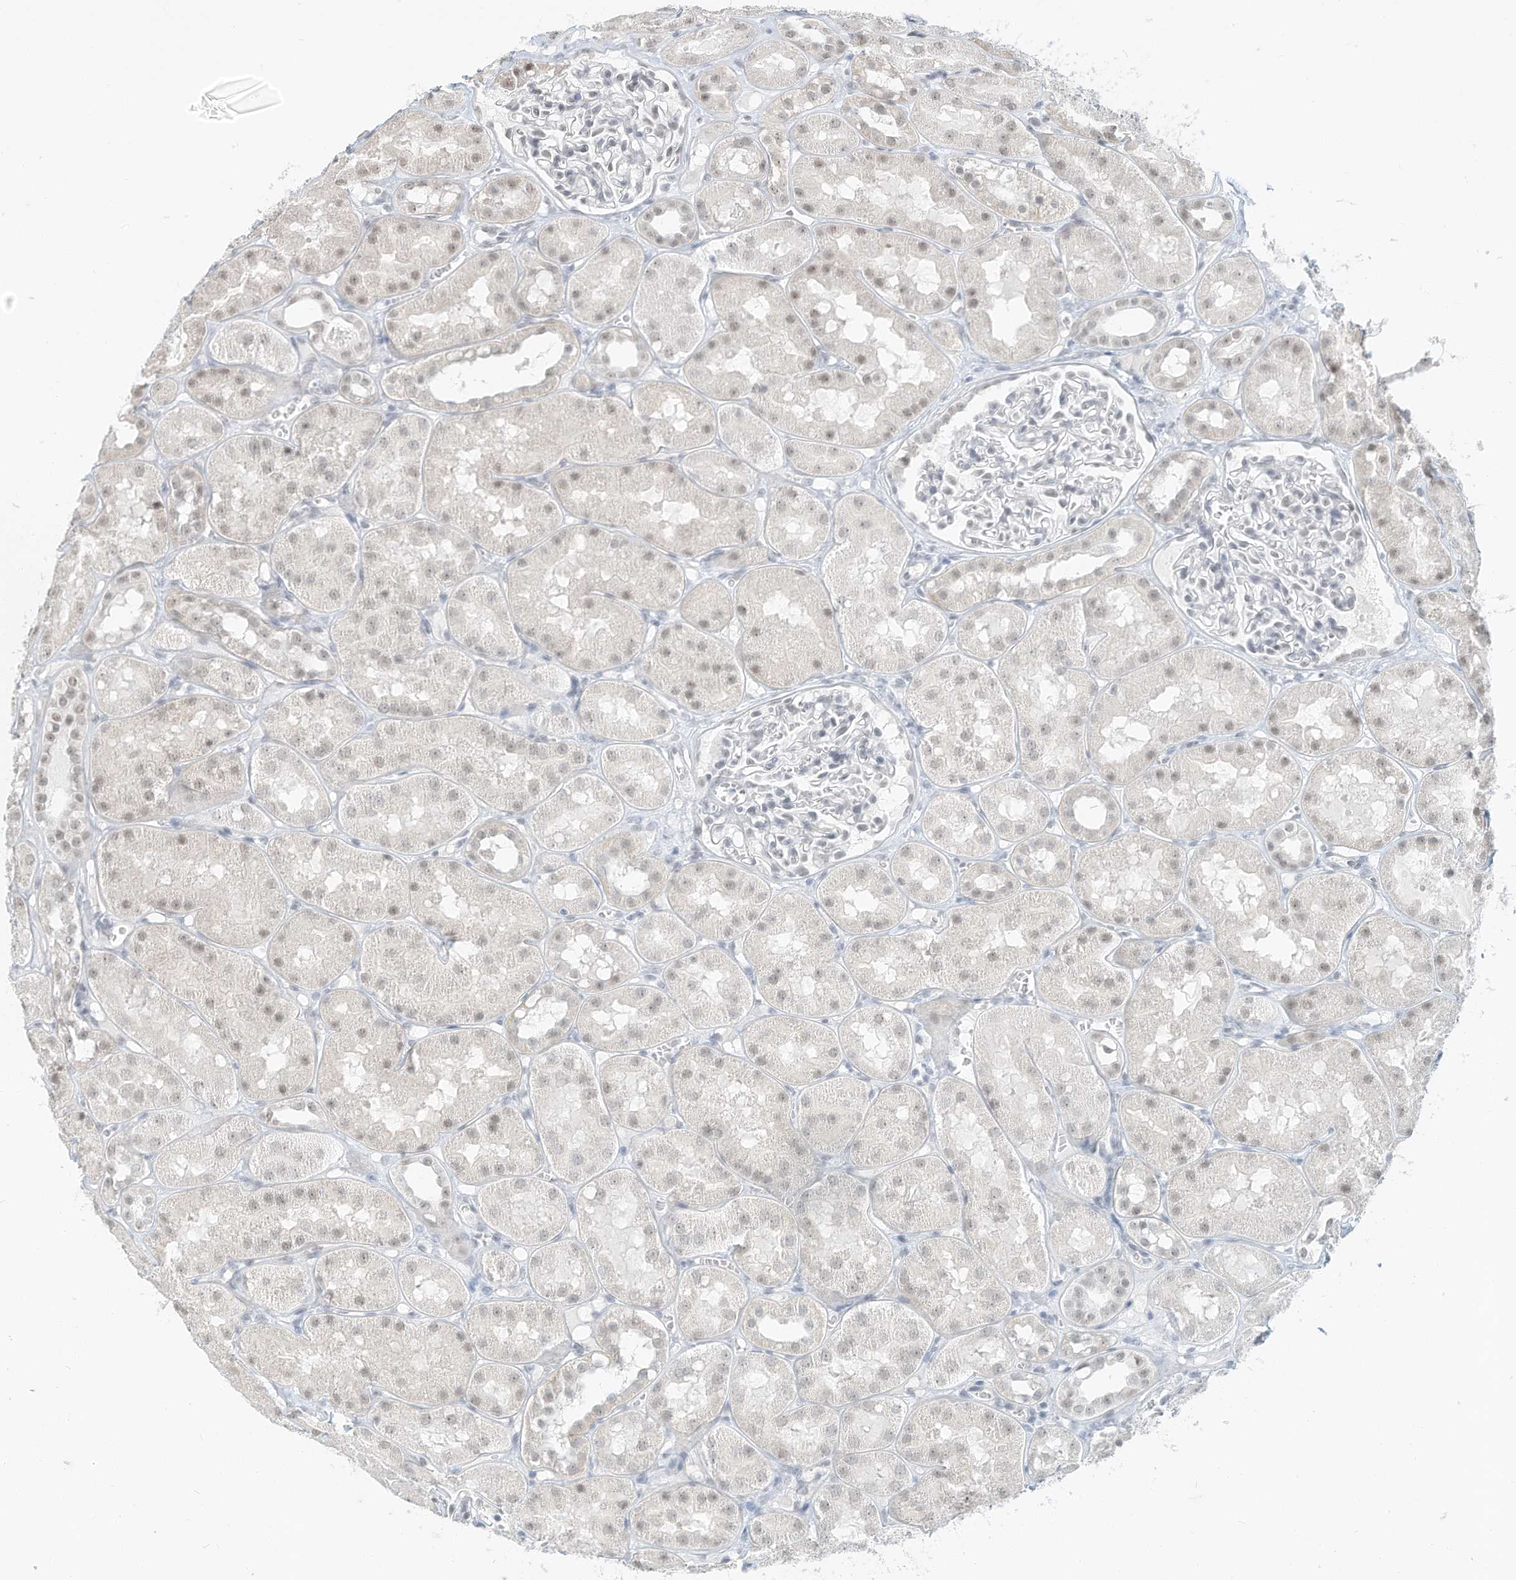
{"staining": {"intensity": "negative", "quantity": "none", "location": "none"}, "tissue": "kidney", "cell_type": "Cells in glomeruli", "image_type": "normal", "snomed": [{"axis": "morphology", "description": "Normal tissue, NOS"}, {"axis": "topography", "description": "Kidney"}], "caption": "The micrograph shows no staining of cells in glomeruli in unremarkable kidney.", "gene": "PGC", "patient": {"sex": "male", "age": 16}}